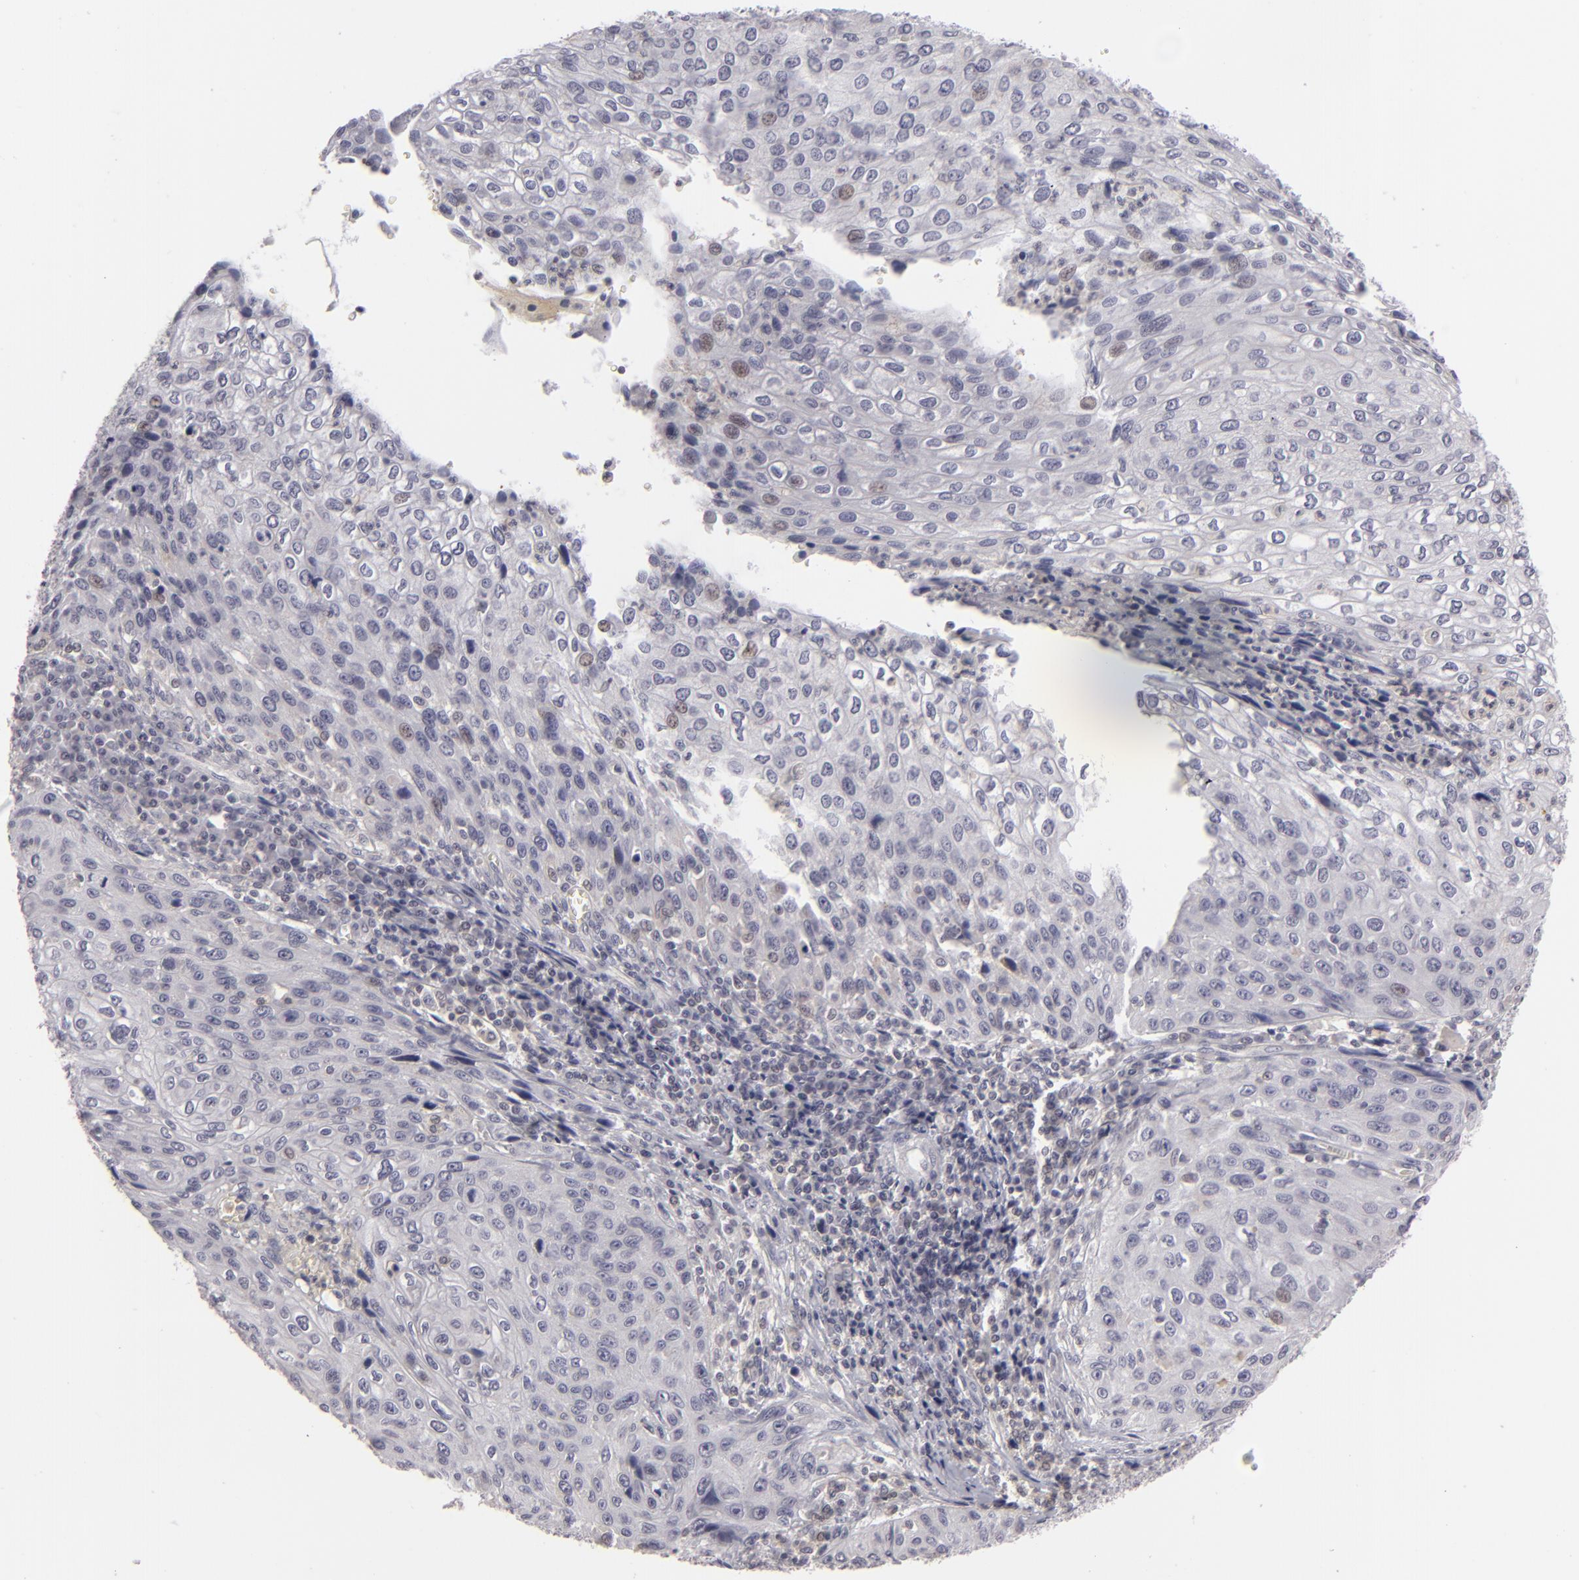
{"staining": {"intensity": "negative", "quantity": "none", "location": "none"}, "tissue": "cervical cancer", "cell_type": "Tumor cells", "image_type": "cancer", "snomed": [{"axis": "morphology", "description": "Squamous cell carcinoma, NOS"}, {"axis": "topography", "description": "Cervix"}], "caption": "Photomicrograph shows no significant protein expression in tumor cells of cervical cancer. (Stains: DAB immunohistochemistry (IHC) with hematoxylin counter stain, Microscopy: brightfield microscopy at high magnification).", "gene": "CLDN2", "patient": {"sex": "female", "age": 32}}